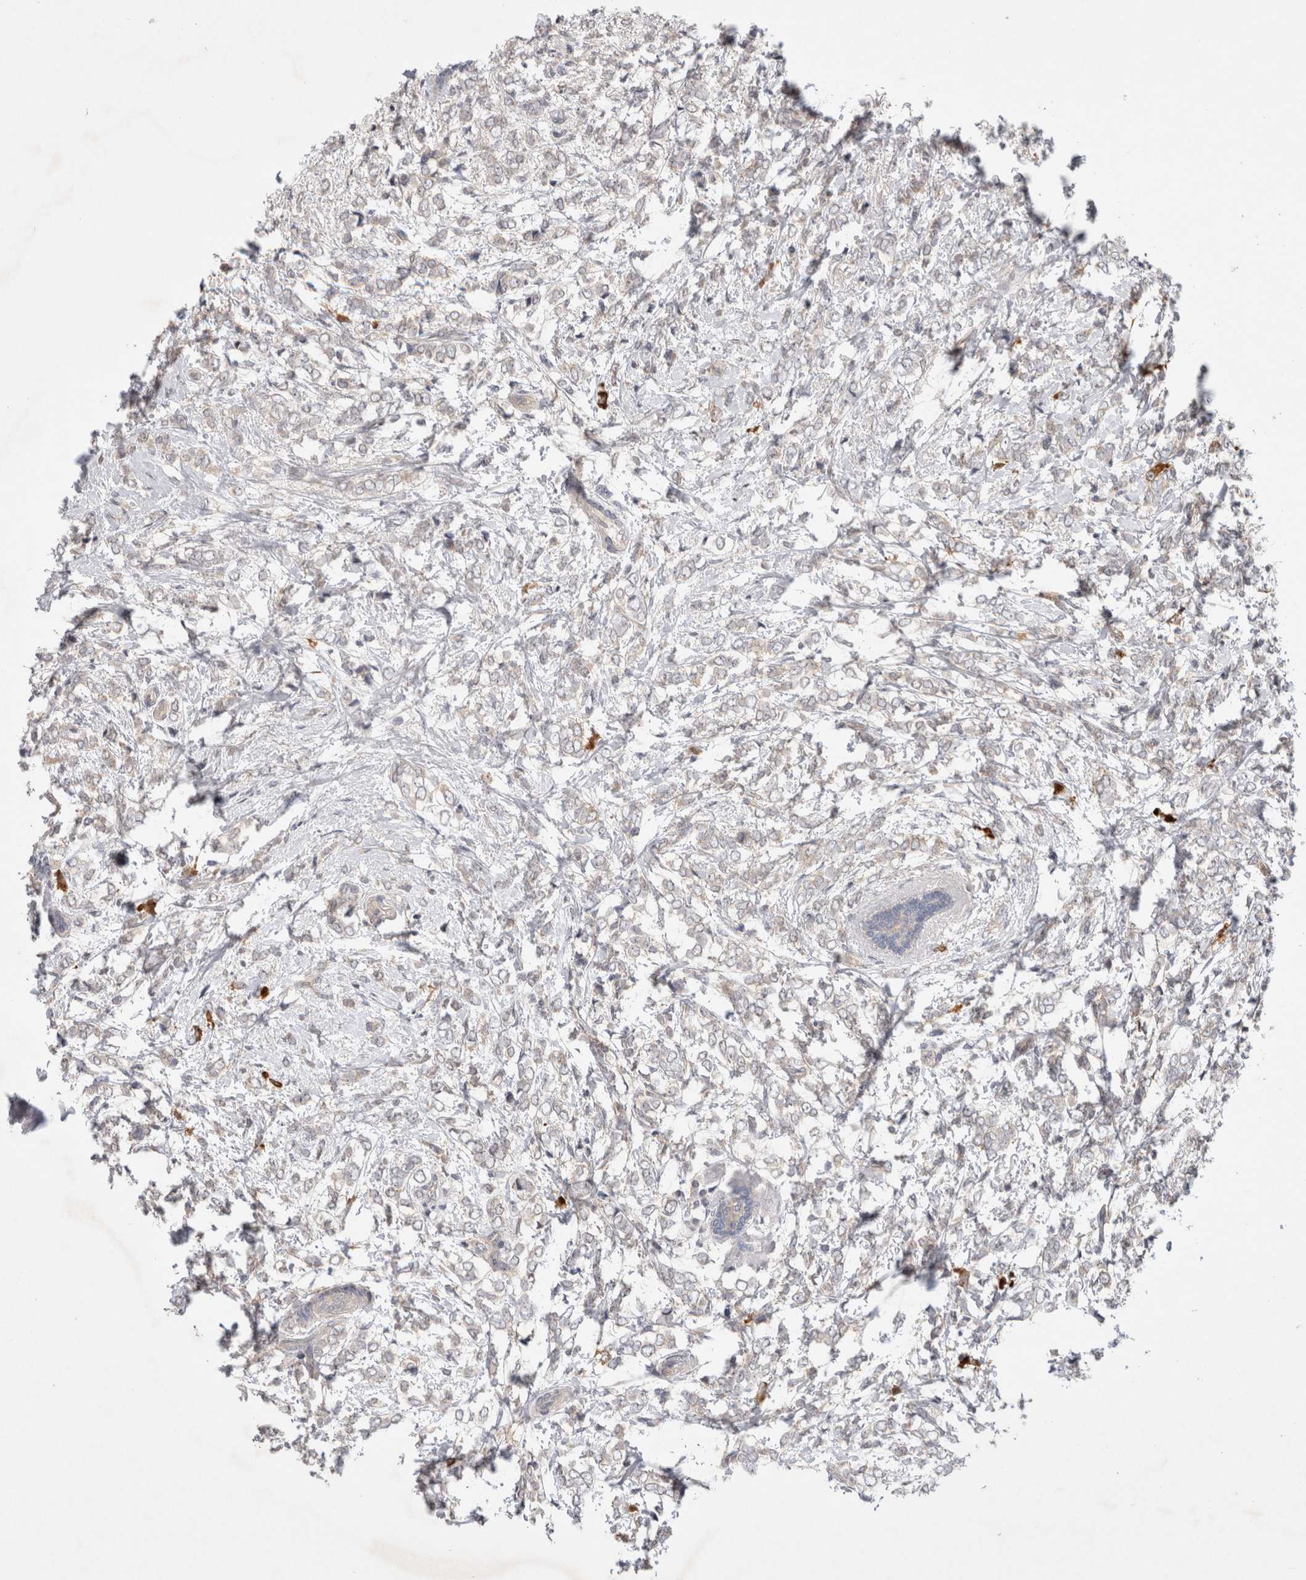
{"staining": {"intensity": "negative", "quantity": "none", "location": "none"}, "tissue": "breast cancer", "cell_type": "Tumor cells", "image_type": "cancer", "snomed": [{"axis": "morphology", "description": "Normal tissue, NOS"}, {"axis": "morphology", "description": "Lobular carcinoma"}, {"axis": "topography", "description": "Breast"}], "caption": "This is an immunohistochemistry image of lobular carcinoma (breast). There is no positivity in tumor cells.", "gene": "CERS3", "patient": {"sex": "female", "age": 47}}